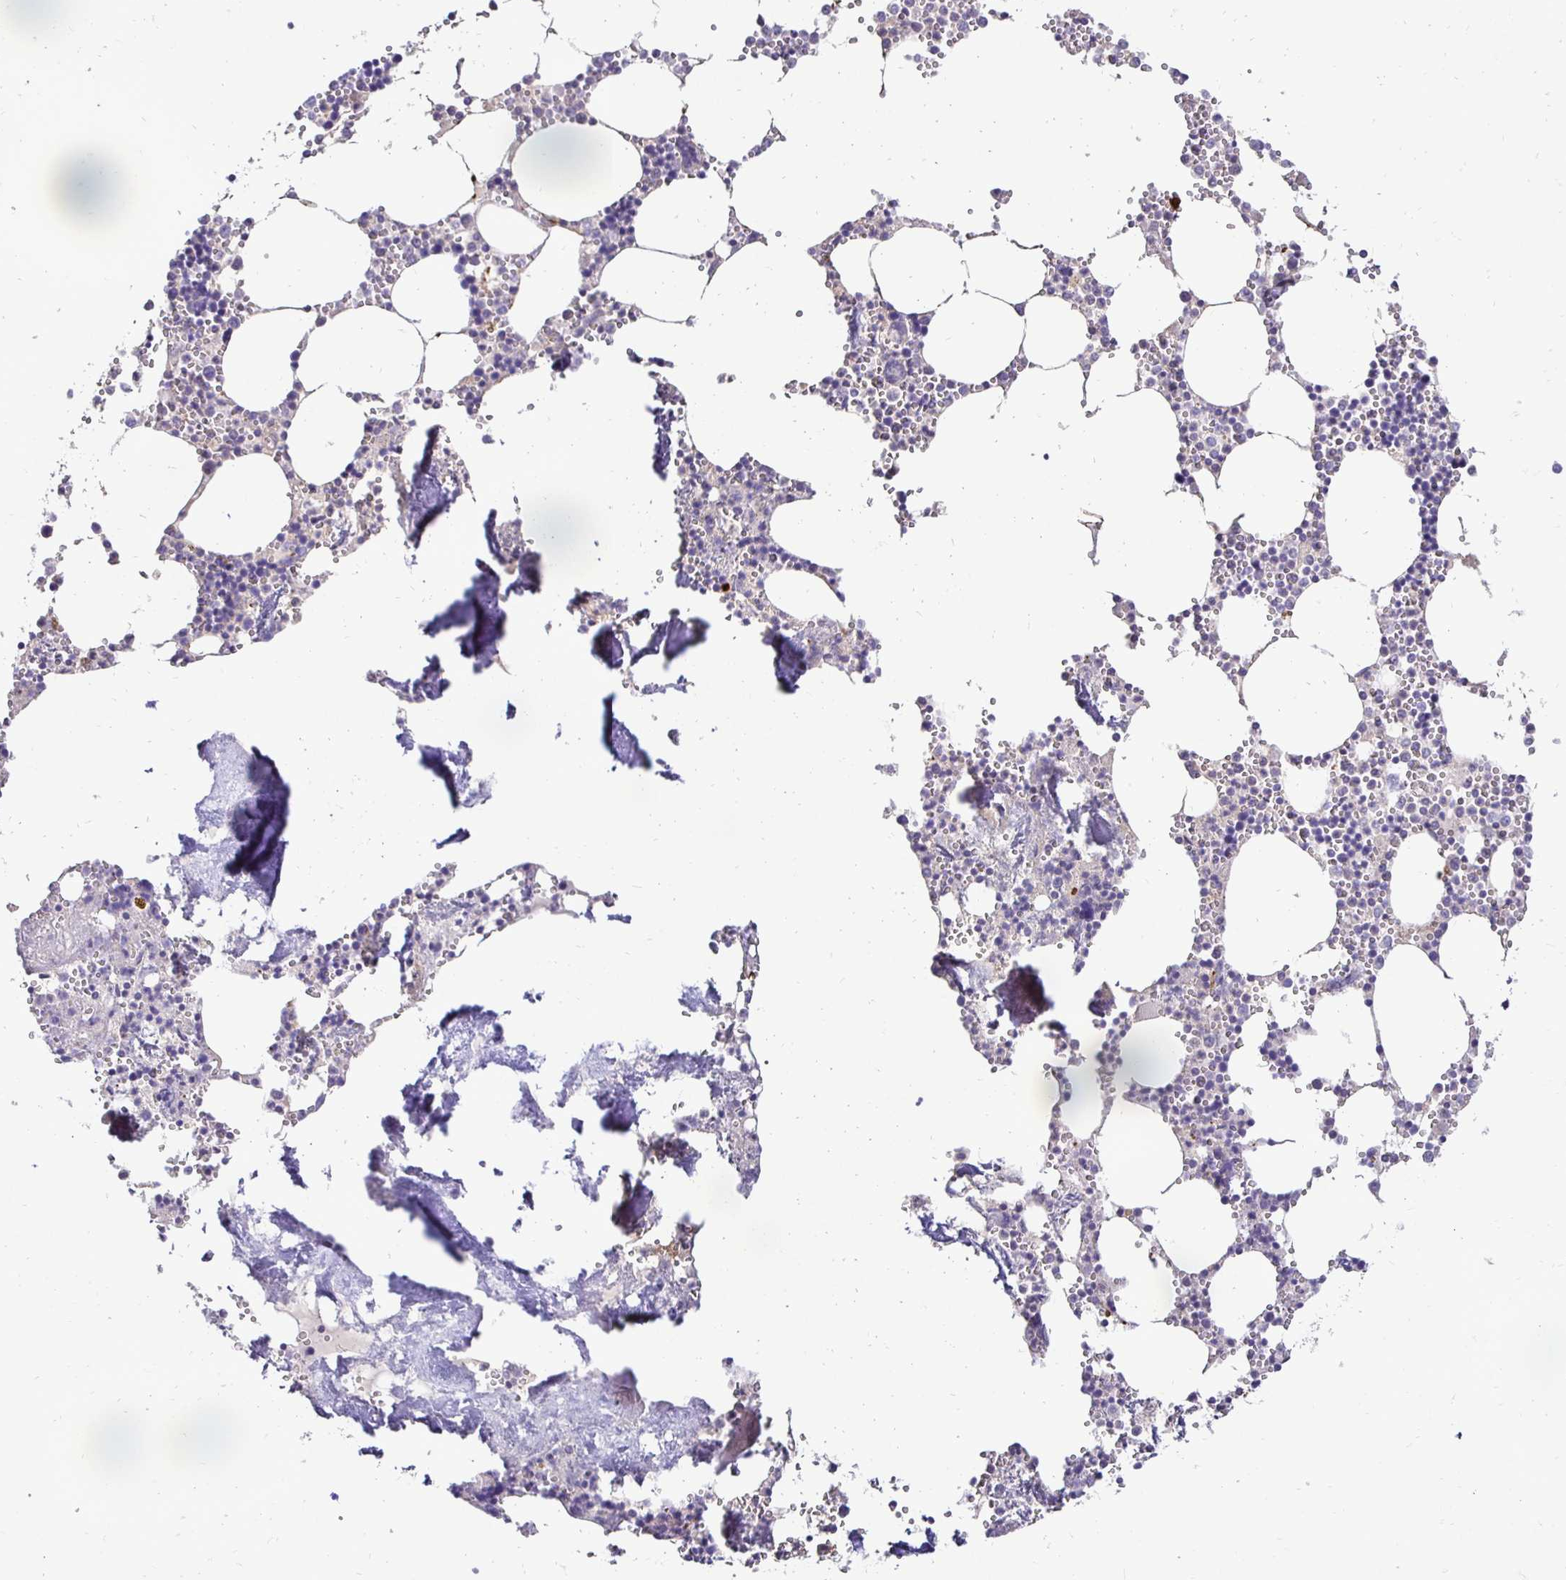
{"staining": {"intensity": "weak", "quantity": "<25%", "location": "cytoplasmic/membranous"}, "tissue": "bone marrow", "cell_type": "Hematopoietic cells", "image_type": "normal", "snomed": [{"axis": "morphology", "description": "Normal tissue, NOS"}, {"axis": "topography", "description": "Bone marrow"}], "caption": "Human bone marrow stained for a protein using immunohistochemistry reveals no positivity in hematopoietic cells.", "gene": "SLC9A1", "patient": {"sex": "male", "age": 54}}